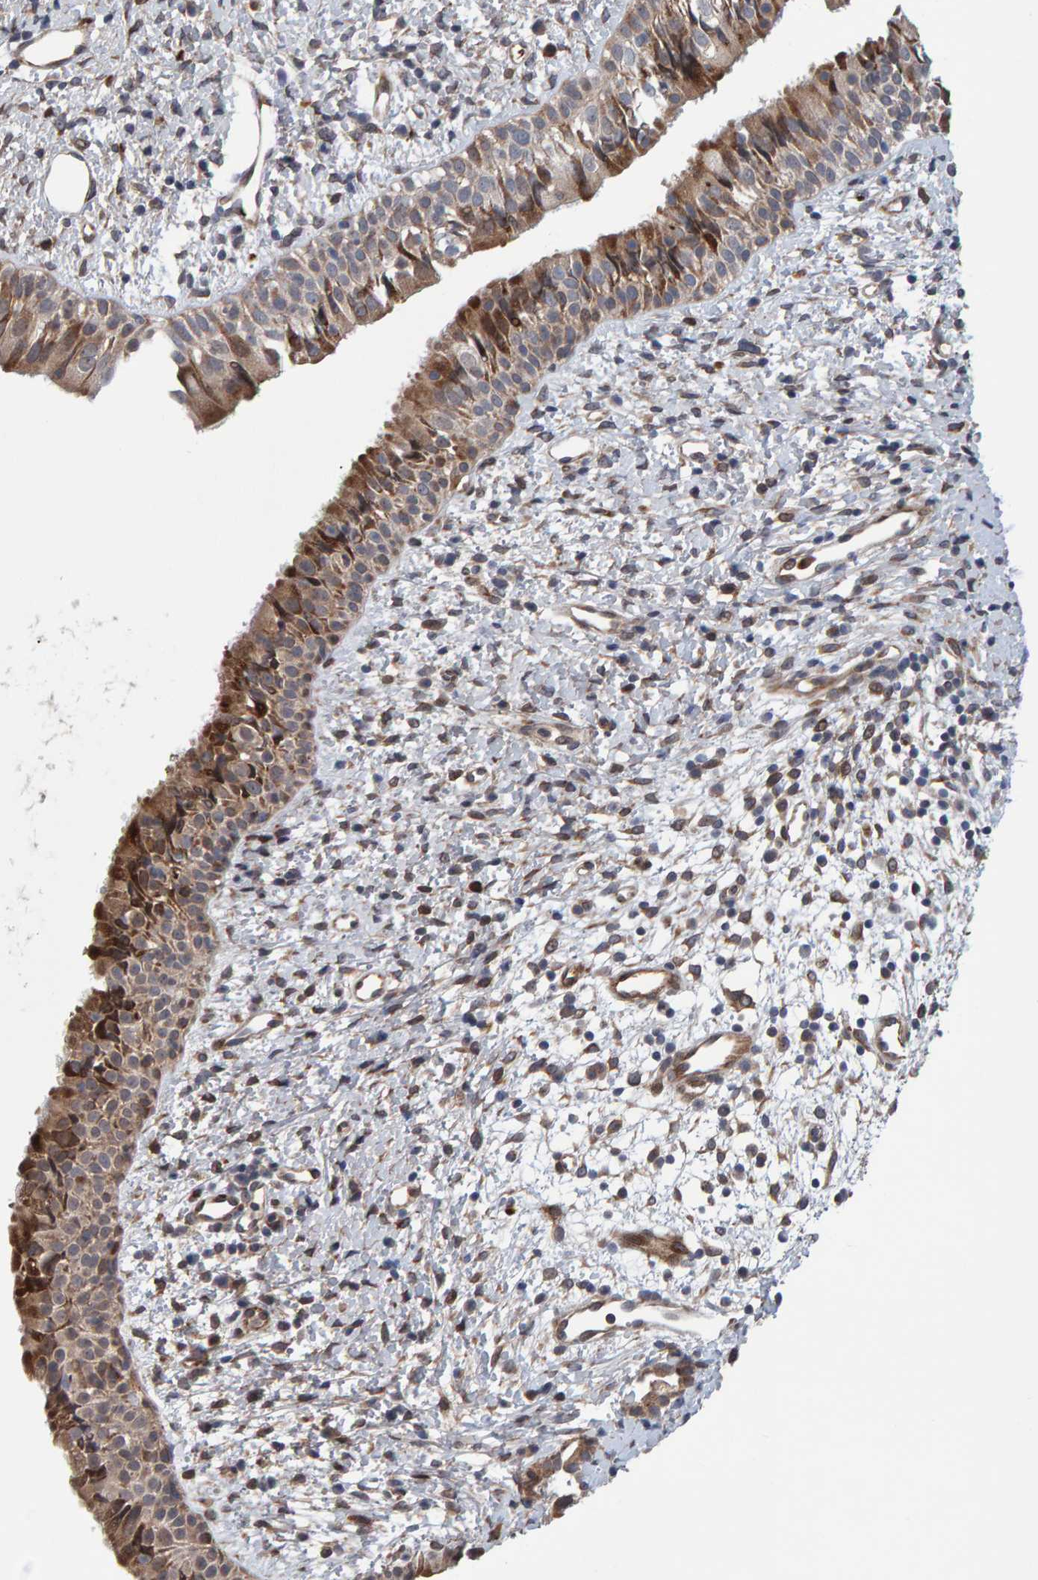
{"staining": {"intensity": "moderate", "quantity": ">75%", "location": "cytoplasmic/membranous"}, "tissue": "nasopharynx", "cell_type": "Respiratory epithelial cells", "image_type": "normal", "snomed": [{"axis": "morphology", "description": "Normal tissue, NOS"}, {"axis": "topography", "description": "Nasopharynx"}], "caption": "This is an image of immunohistochemistry staining of normal nasopharynx, which shows moderate staining in the cytoplasmic/membranous of respiratory epithelial cells.", "gene": "MFSD6L", "patient": {"sex": "male", "age": 22}}